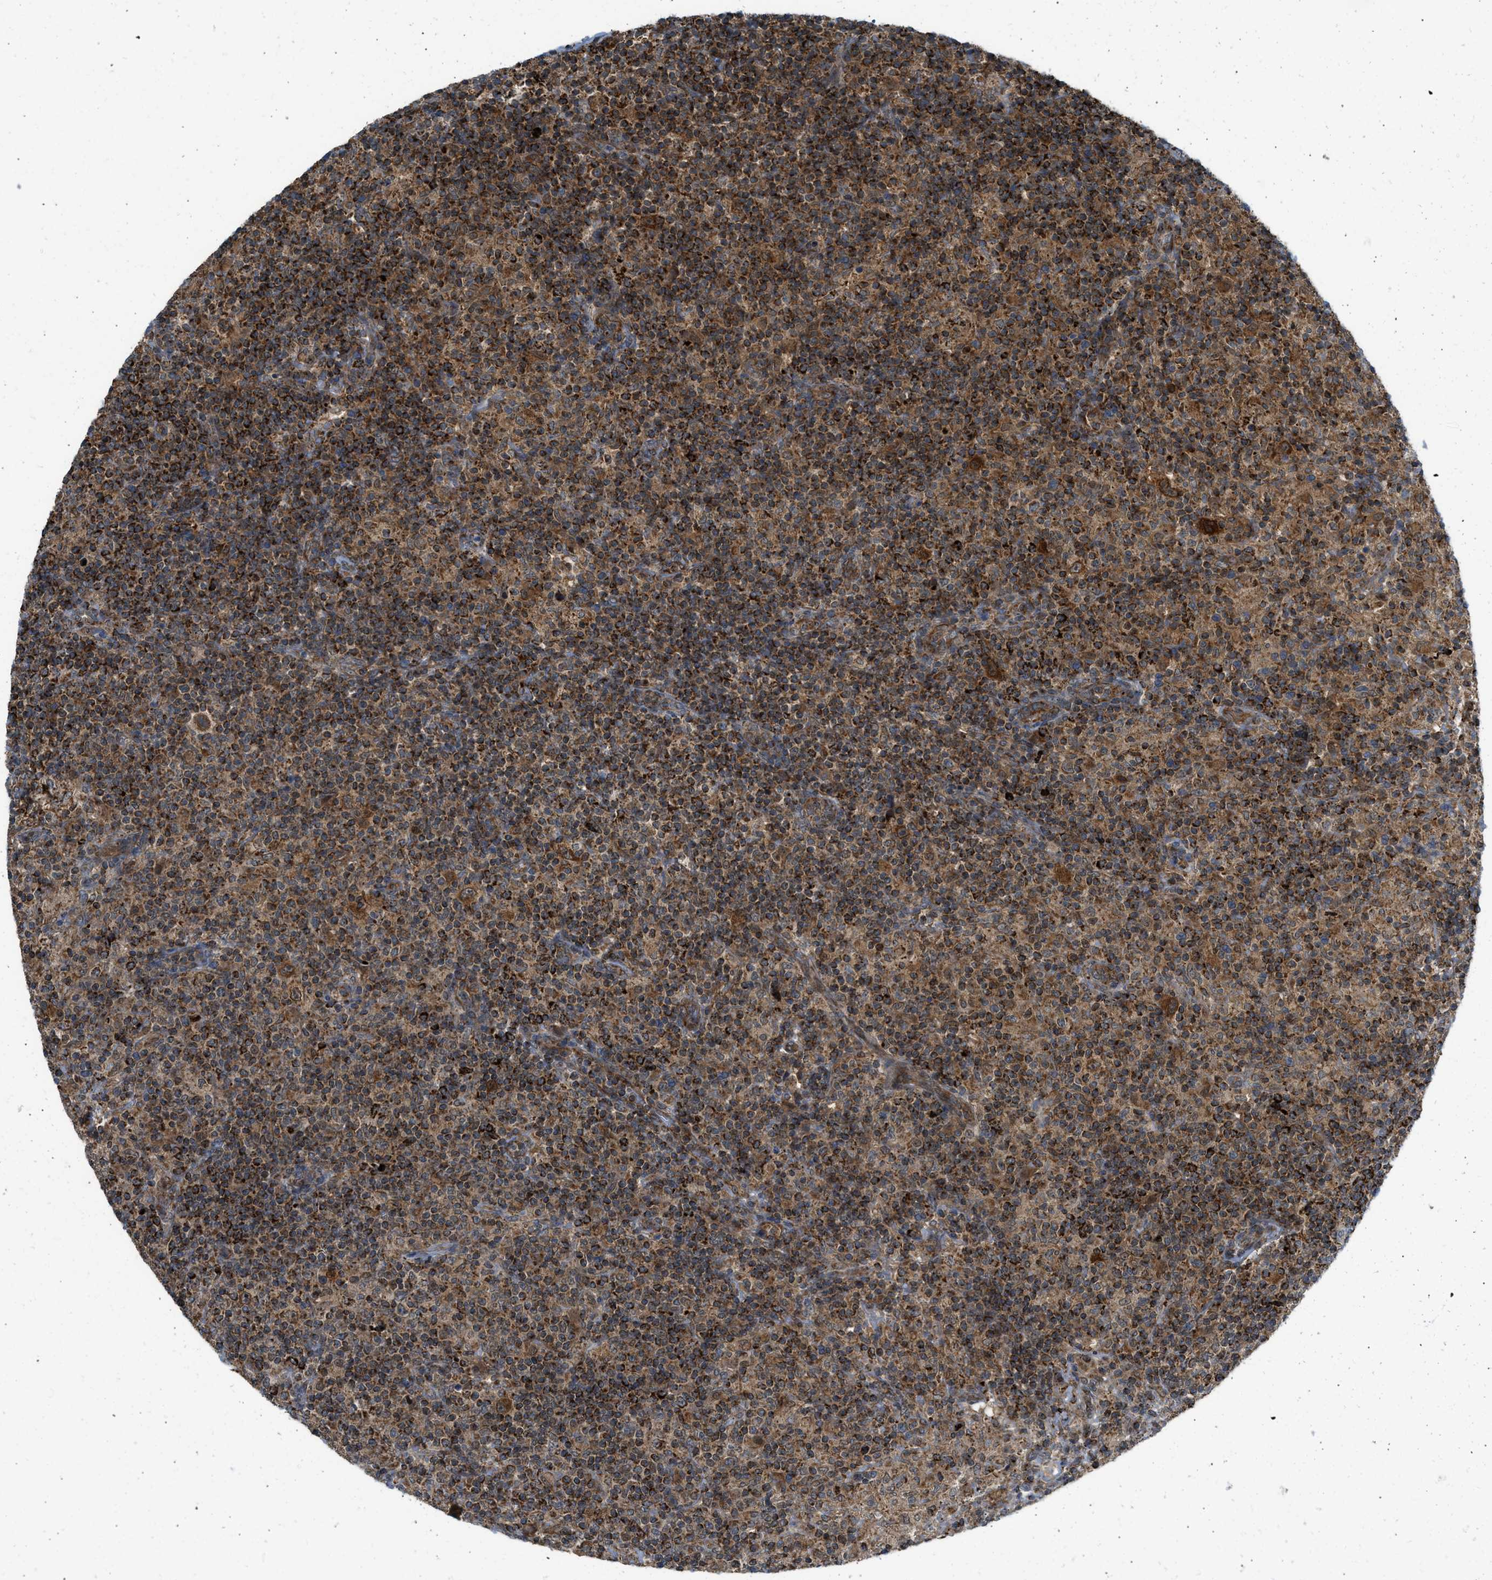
{"staining": {"intensity": "moderate", "quantity": ">75%", "location": "cytoplasmic/membranous"}, "tissue": "lymphoma", "cell_type": "Tumor cells", "image_type": "cancer", "snomed": [{"axis": "morphology", "description": "Hodgkin's disease, NOS"}, {"axis": "topography", "description": "Lymph node"}], "caption": "An immunohistochemistry image of tumor tissue is shown. Protein staining in brown highlights moderate cytoplasmic/membranous positivity in lymphoma within tumor cells.", "gene": "SESN2", "patient": {"sex": "male", "age": 70}}